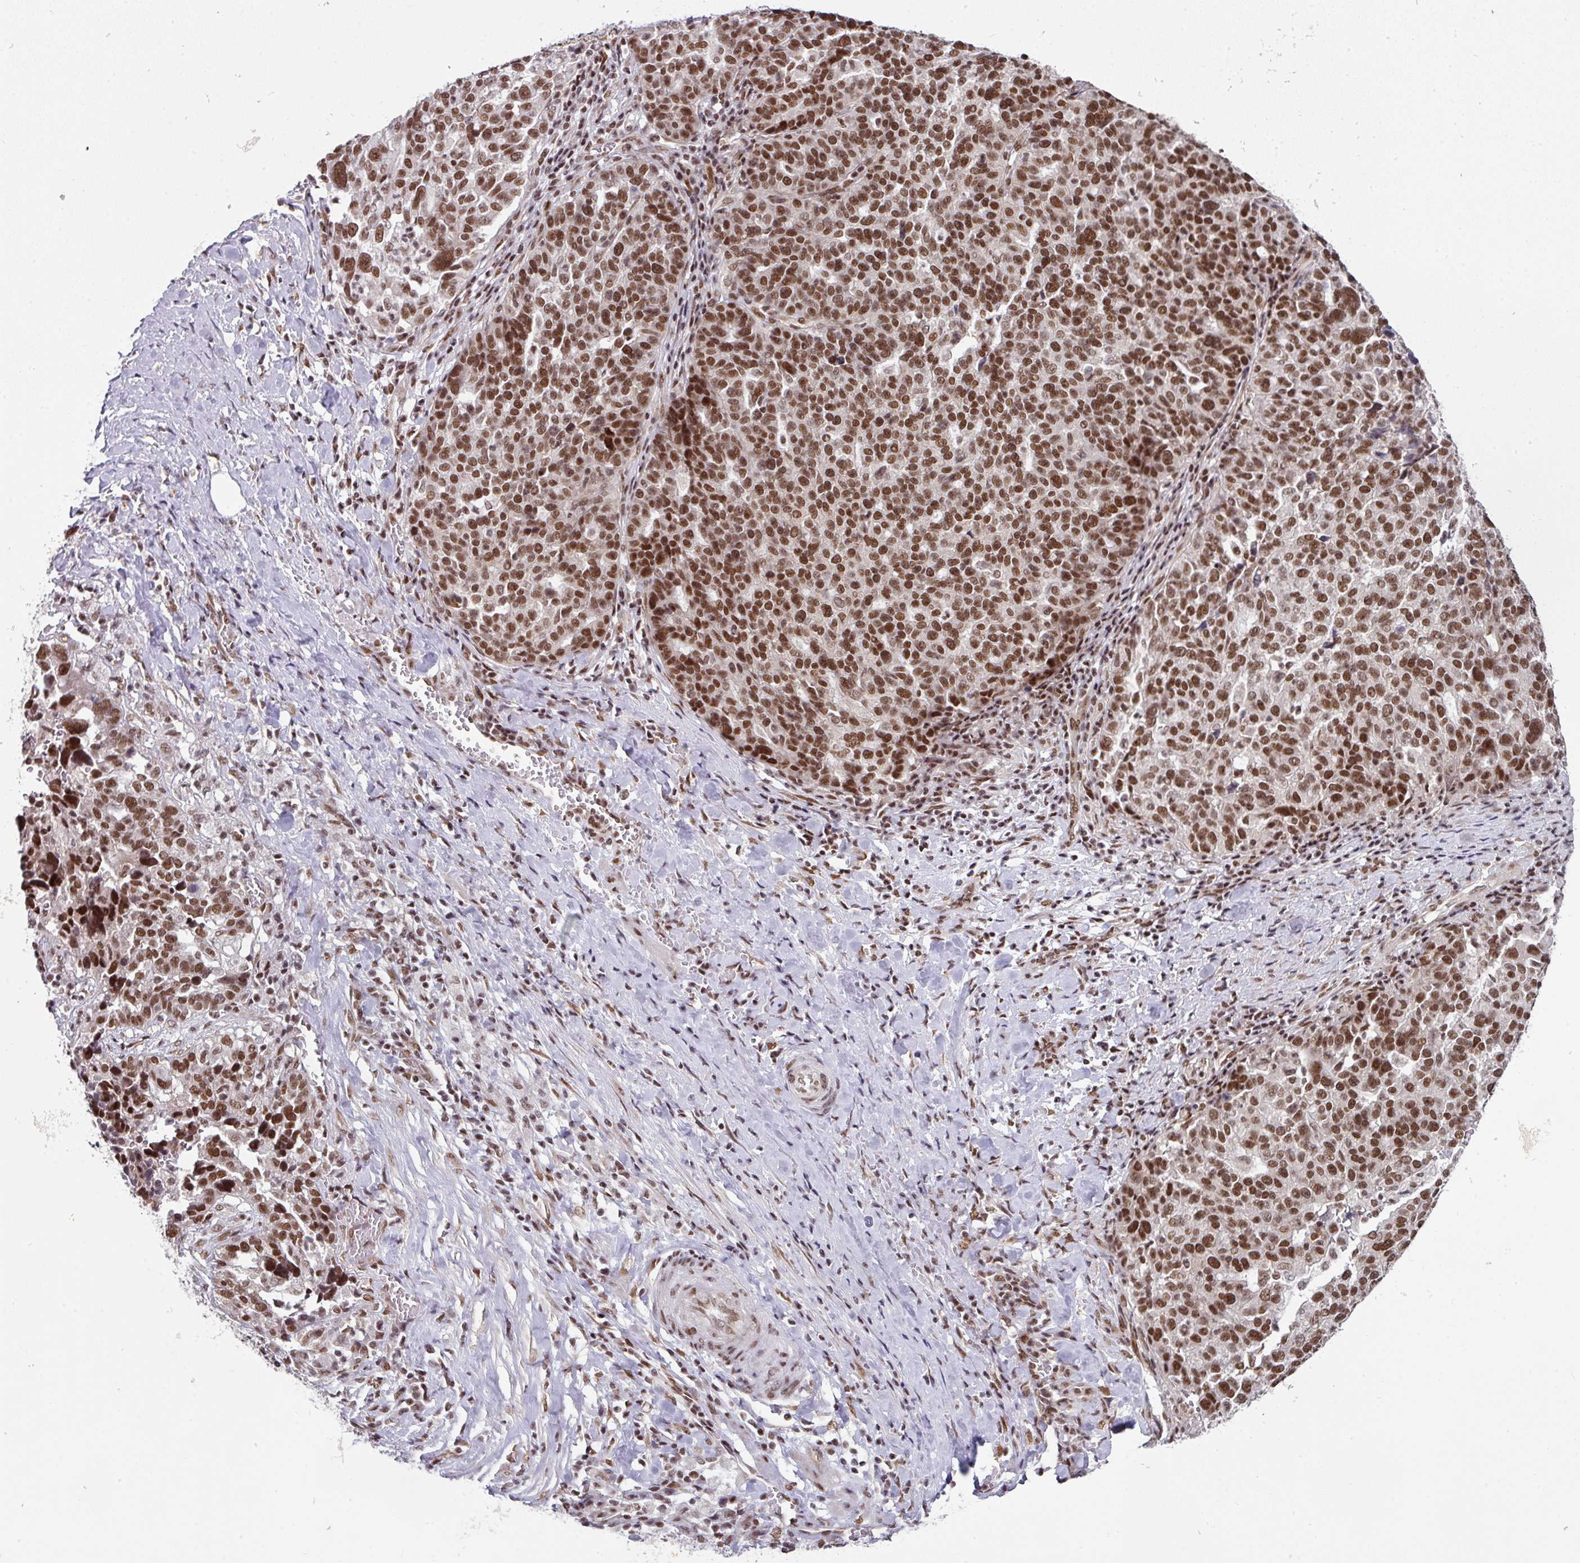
{"staining": {"intensity": "strong", "quantity": ">75%", "location": "nuclear"}, "tissue": "ovarian cancer", "cell_type": "Tumor cells", "image_type": "cancer", "snomed": [{"axis": "morphology", "description": "Cystadenocarcinoma, serous, NOS"}, {"axis": "topography", "description": "Ovary"}], "caption": "Ovarian serous cystadenocarcinoma stained for a protein (brown) shows strong nuclear positive staining in about >75% of tumor cells.", "gene": "NFYA", "patient": {"sex": "female", "age": 59}}